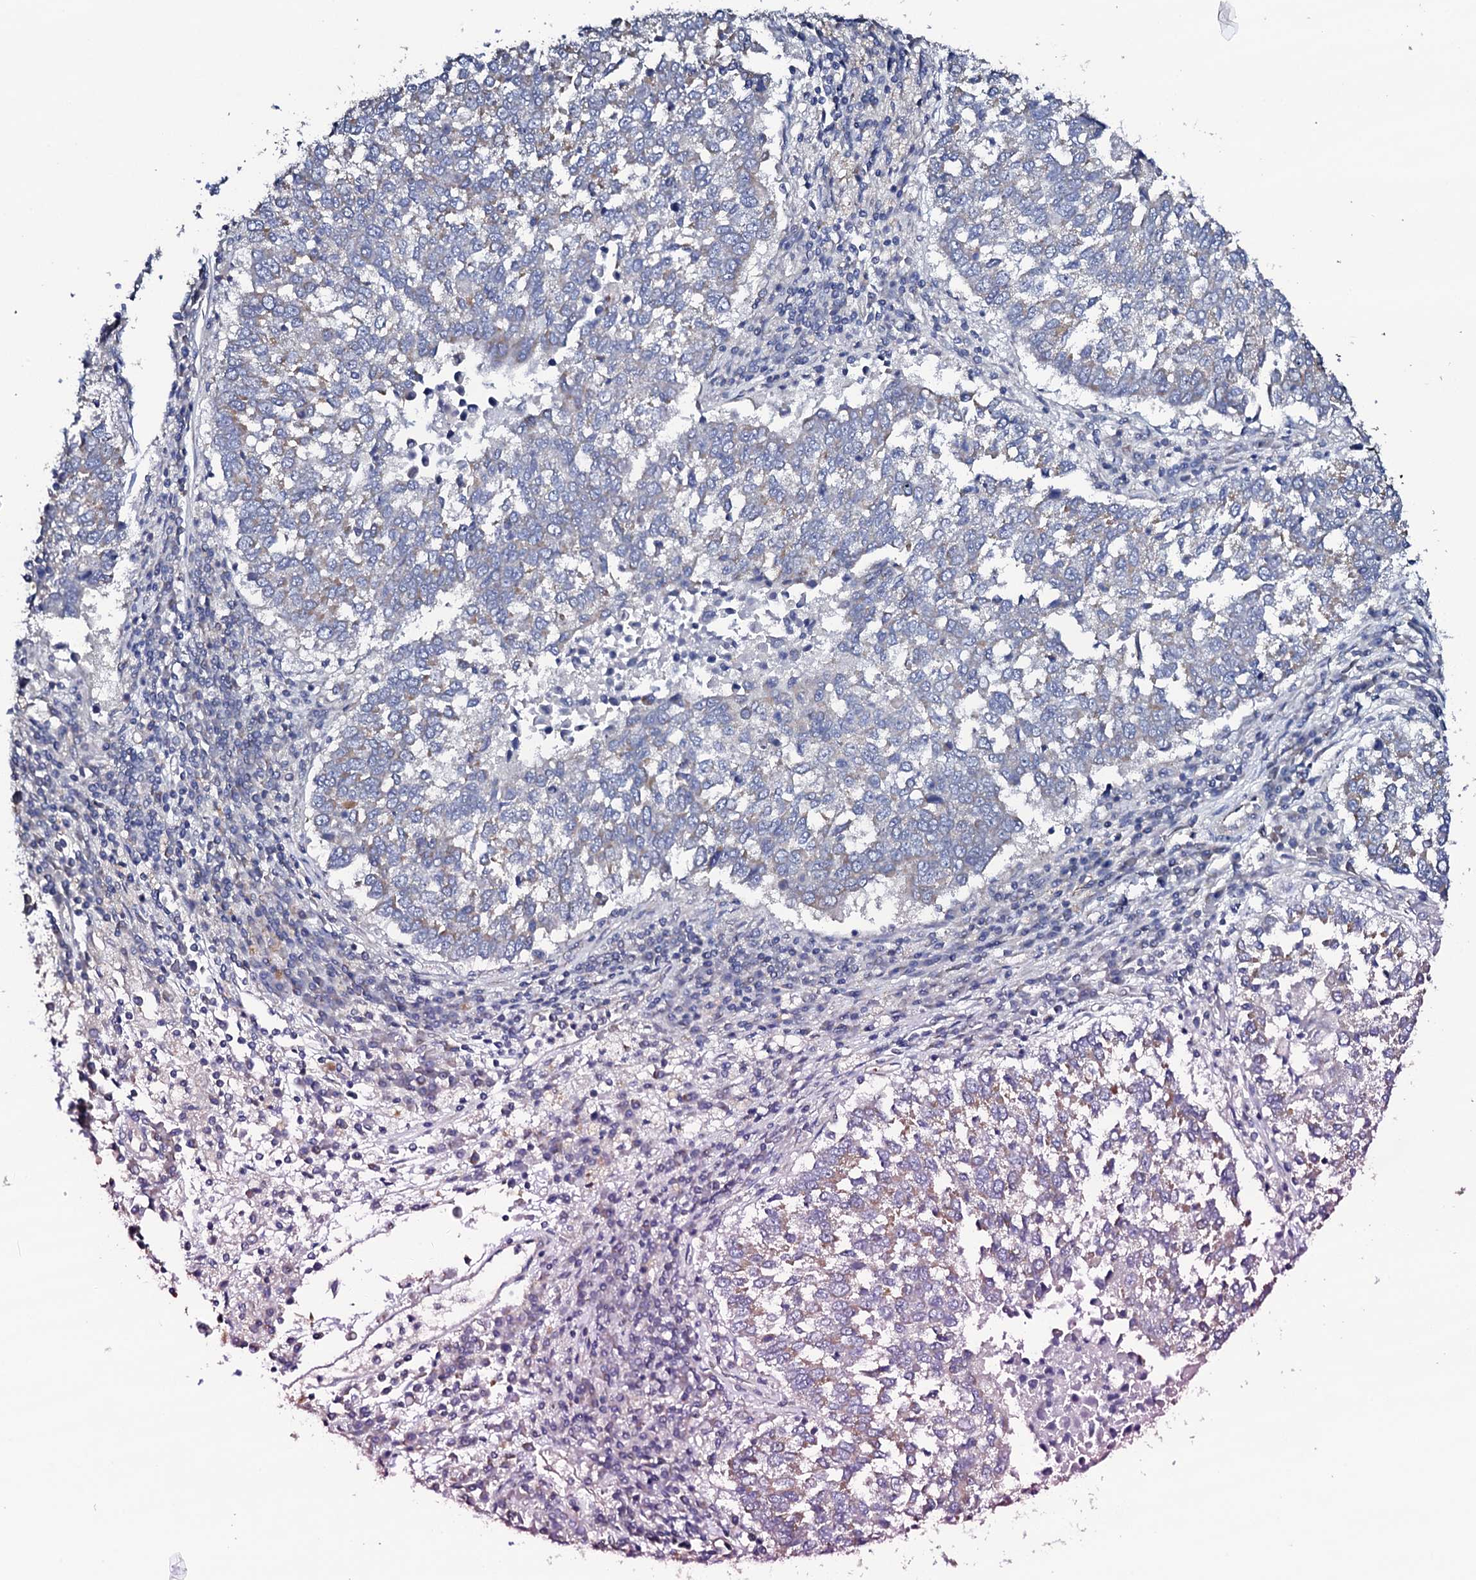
{"staining": {"intensity": "moderate", "quantity": "<25%", "location": "cytoplasmic/membranous"}, "tissue": "lung cancer", "cell_type": "Tumor cells", "image_type": "cancer", "snomed": [{"axis": "morphology", "description": "Squamous cell carcinoma, NOS"}, {"axis": "topography", "description": "Lung"}], "caption": "A high-resolution photomicrograph shows IHC staining of squamous cell carcinoma (lung), which exhibits moderate cytoplasmic/membranous expression in about <25% of tumor cells.", "gene": "TCAF2", "patient": {"sex": "male", "age": 73}}